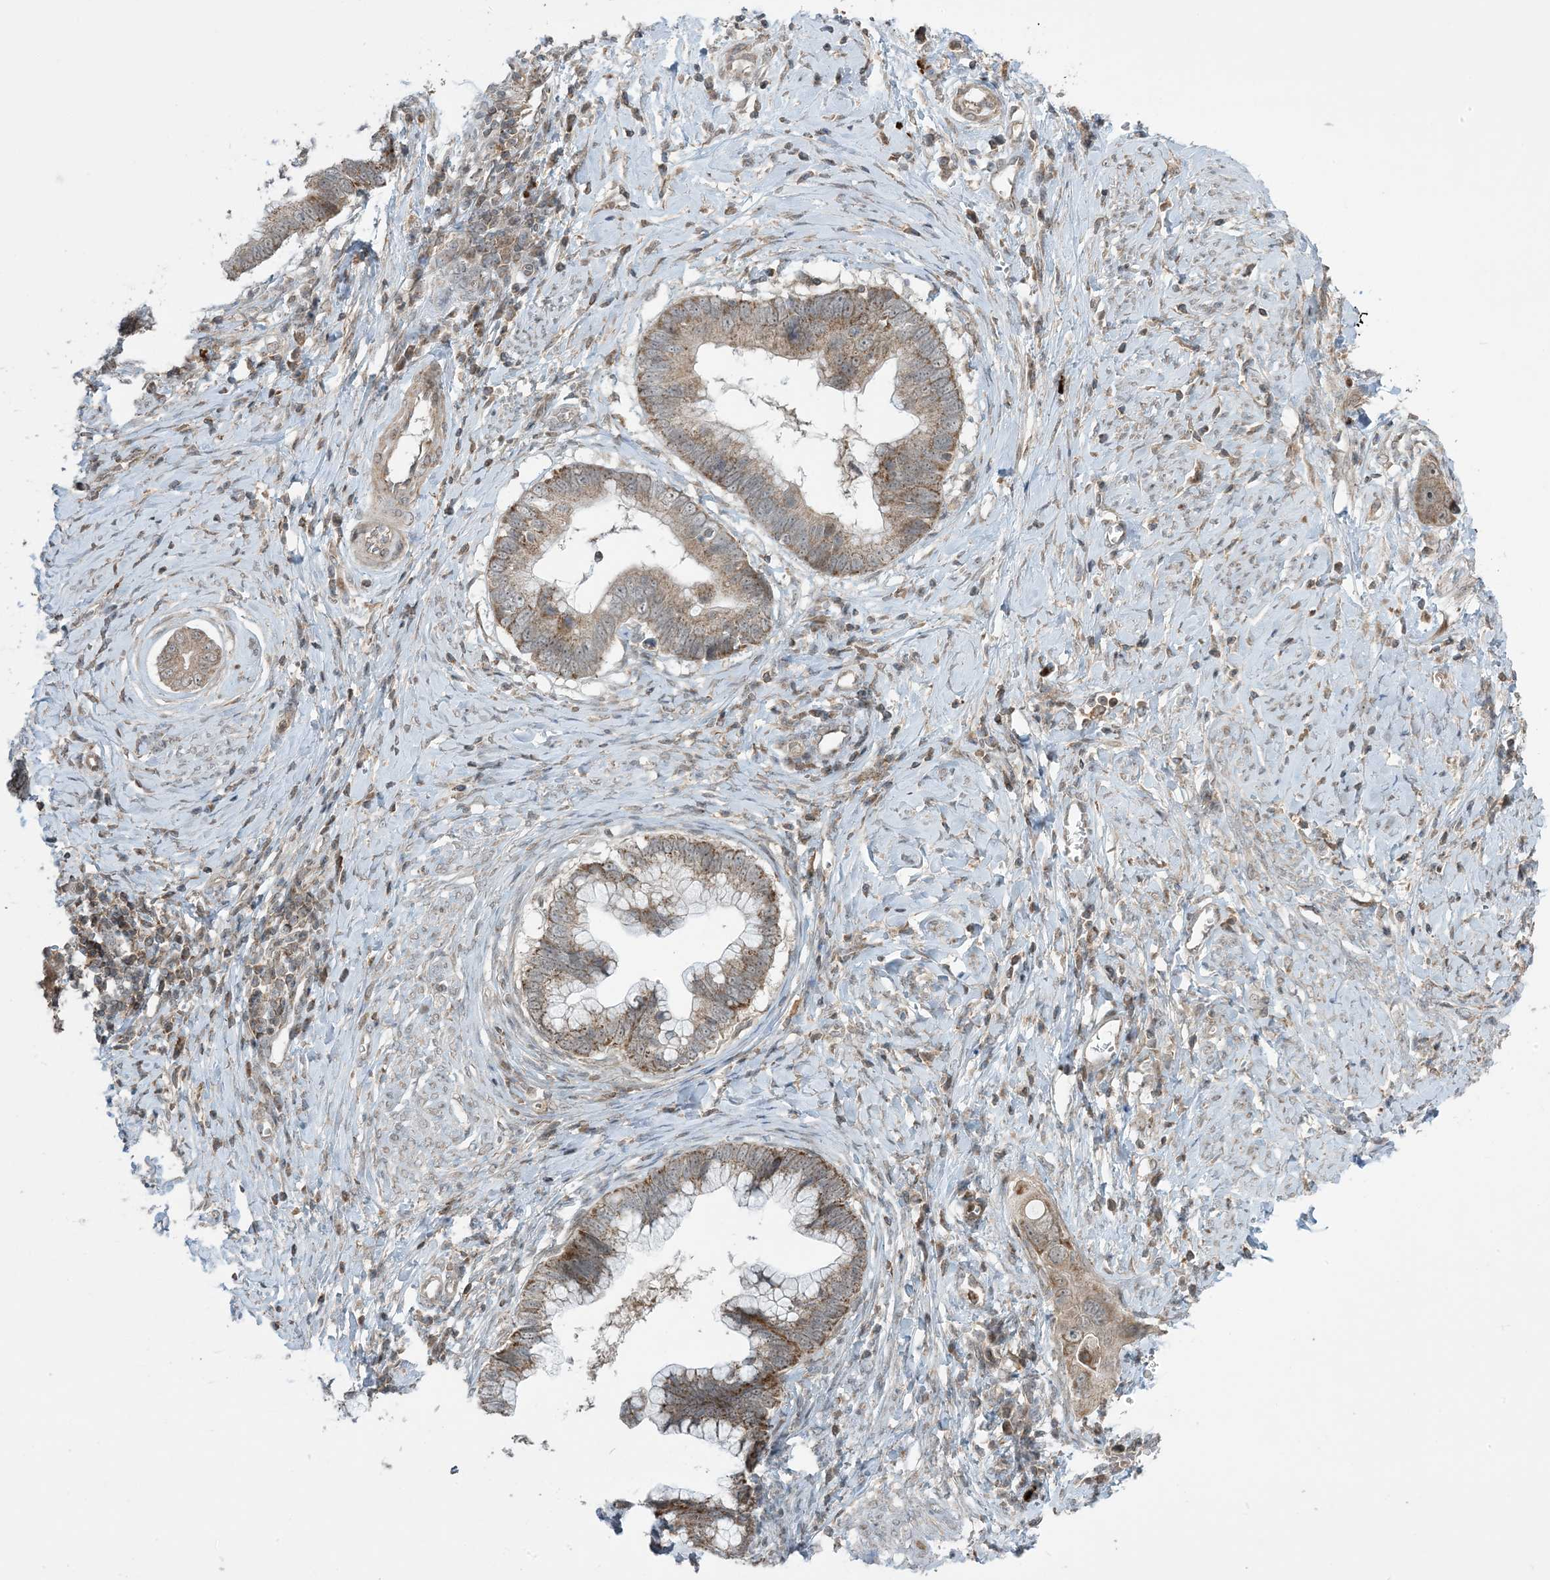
{"staining": {"intensity": "moderate", "quantity": ">75%", "location": "cytoplasmic/membranous"}, "tissue": "cervical cancer", "cell_type": "Tumor cells", "image_type": "cancer", "snomed": [{"axis": "morphology", "description": "Adenocarcinoma, NOS"}, {"axis": "topography", "description": "Cervix"}], "caption": "A histopathology image of adenocarcinoma (cervical) stained for a protein demonstrates moderate cytoplasmic/membranous brown staining in tumor cells. The protein of interest is shown in brown color, while the nuclei are stained blue.", "gene": "PHLDB2", "patient": {"sex": "female", "age": 44}}